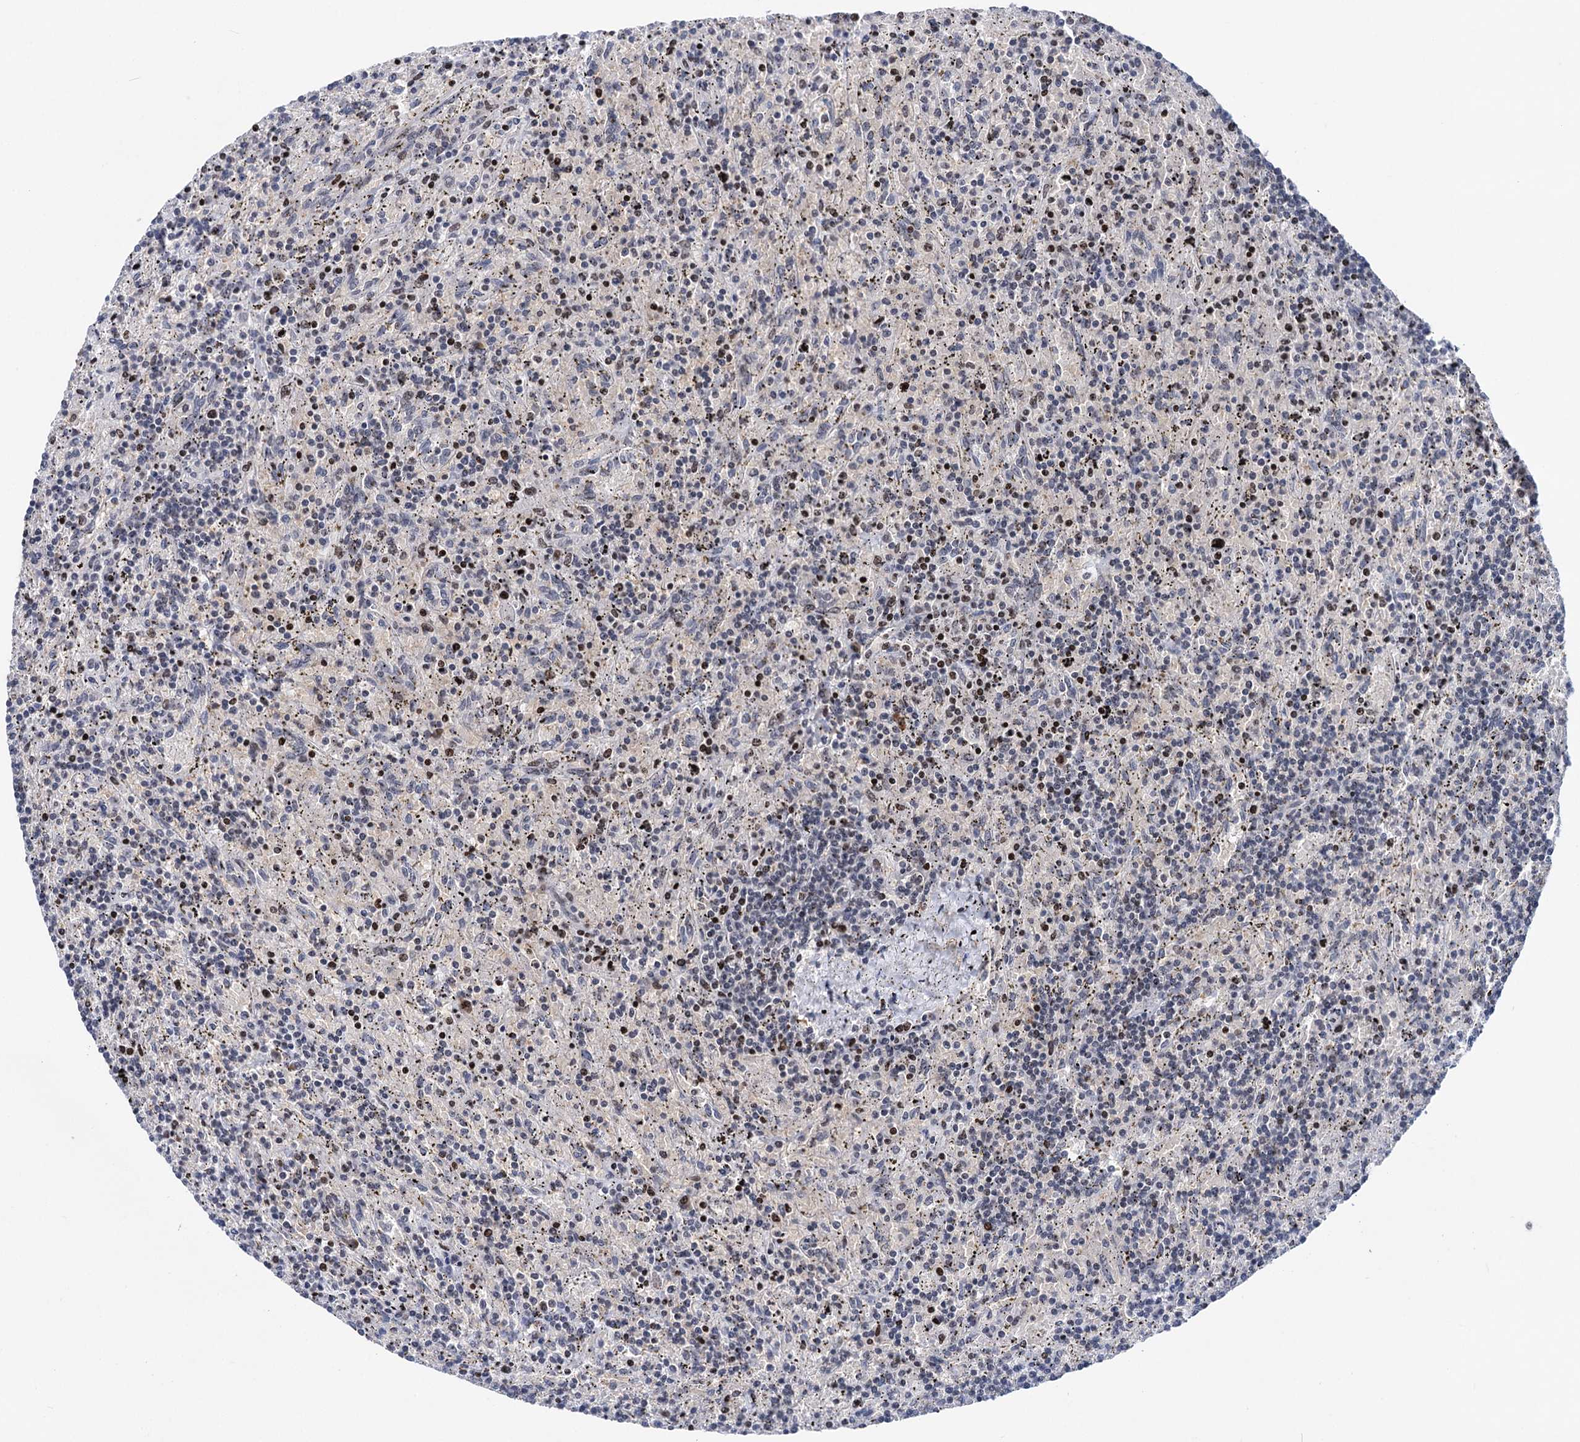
{"staining": {"intensity": "moderate", "quantity": "<25%", "location": "nuclear"}, "tissue": "lymphoma", "cell_type": "Tumor cells", "image_type": "cancer", "snomed": [{"axis": "morphology", "description": "Malignant lymphoma, non-Hodgkin's type, Low grade"}, {"axis": "topography", "description": "Spleen"}], "caption": "The immunohistochemical stain highlights moderate nuclear expression in tumor cells of lymphoma tissue.", "gene": "ZCCHC10", "patient": {"sex": "male", "age": 76}}